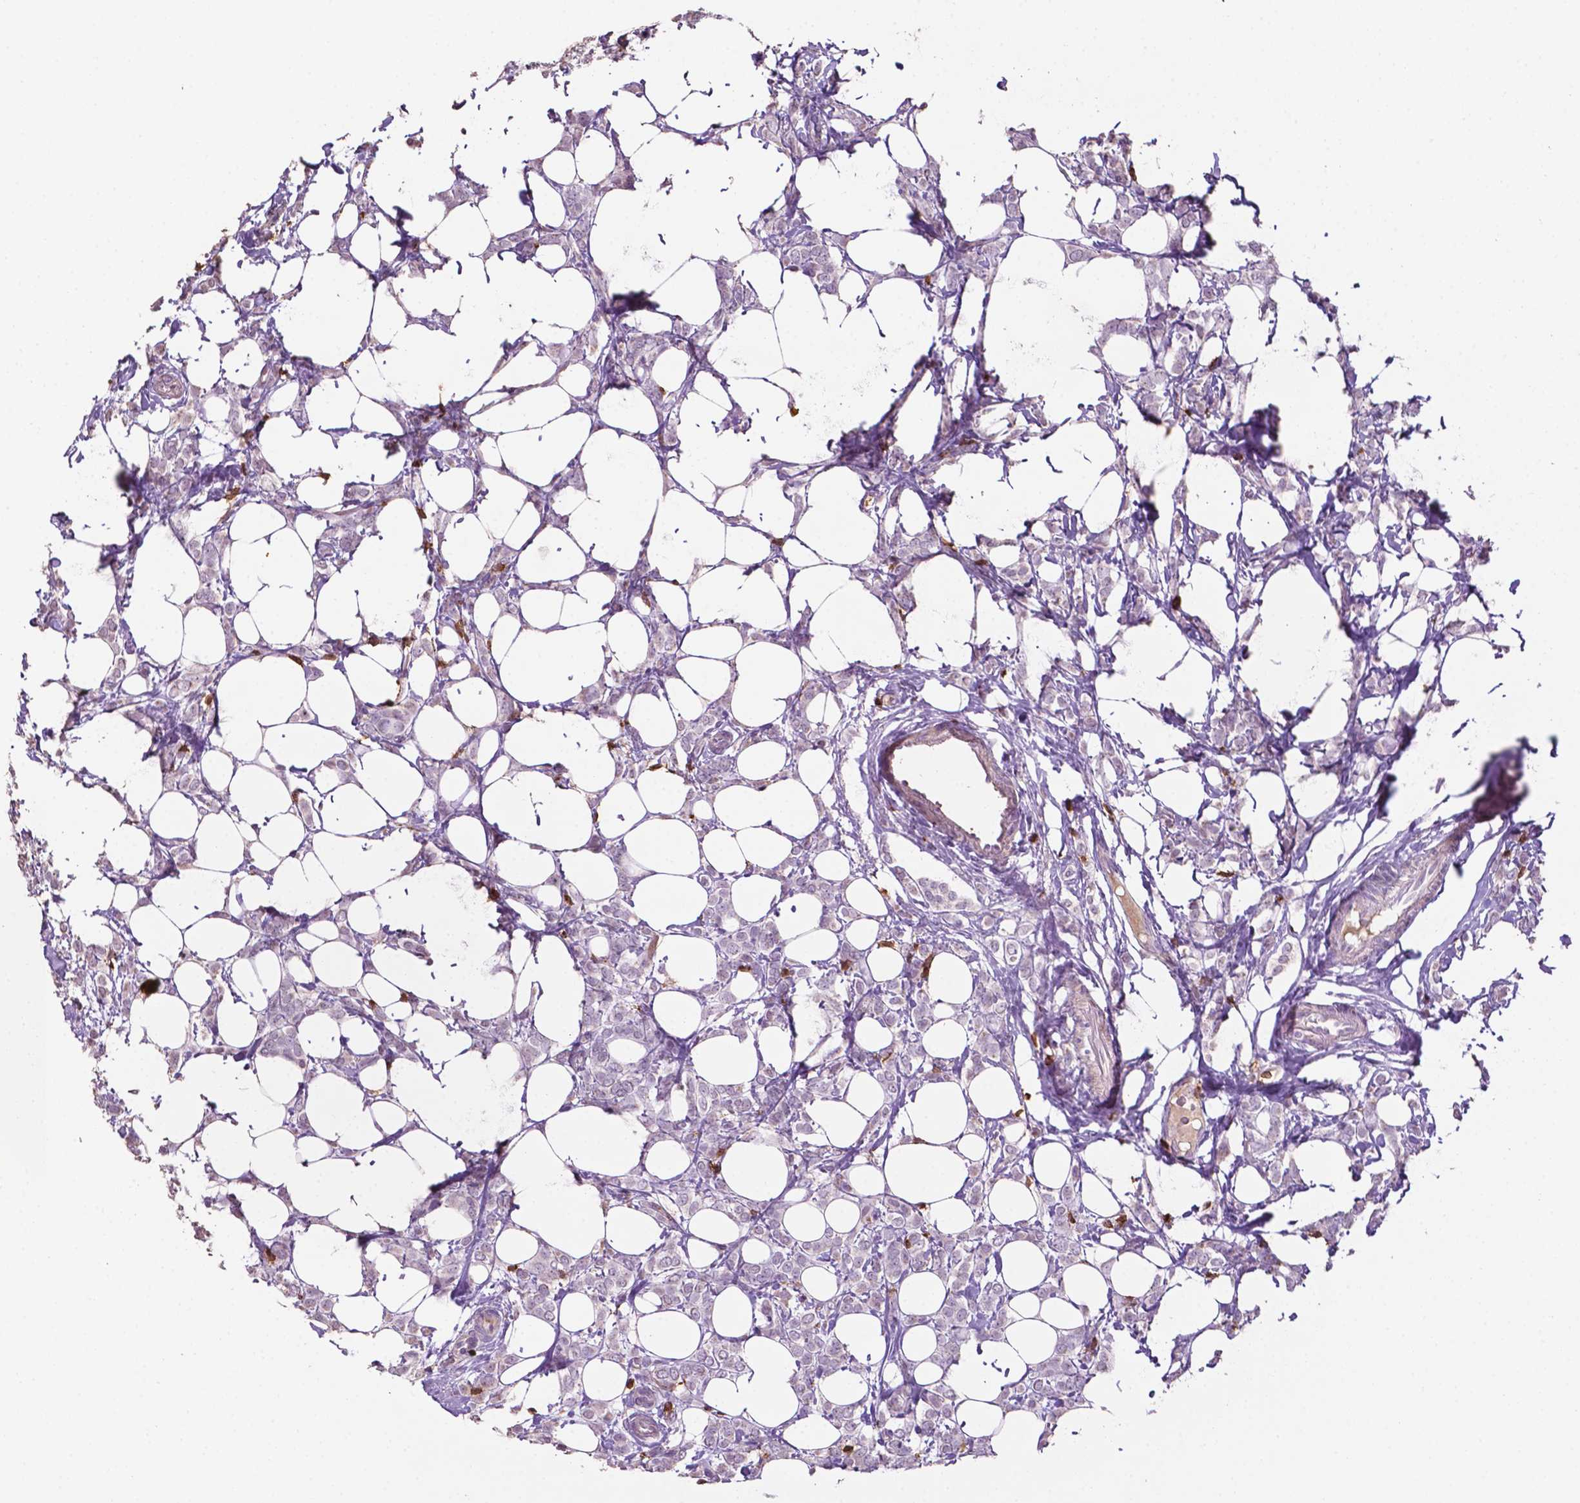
{"staining": {"intensity": "negative", "quantity": "none", "location": "none"}, "tissue": "breast cancer", "cell_type": "Tumor cells", "image_type": "cancer", "snomed": [{"axis": "morphology", "description": "Lobular carcinoma"}, {"axis": "topography", "description": "Breast"}], "caption": "IHC histopathology image of human breast lobular carcinoma stained for a protein (brown), which reveals no expression in tumor cells. (DAB (3,3'-diaminobenzidine) IHC visualized using brightfield microscopy, high magnification).", "gene": "TBC1D10C", "patient": {"sex": "female", "age": 49}}